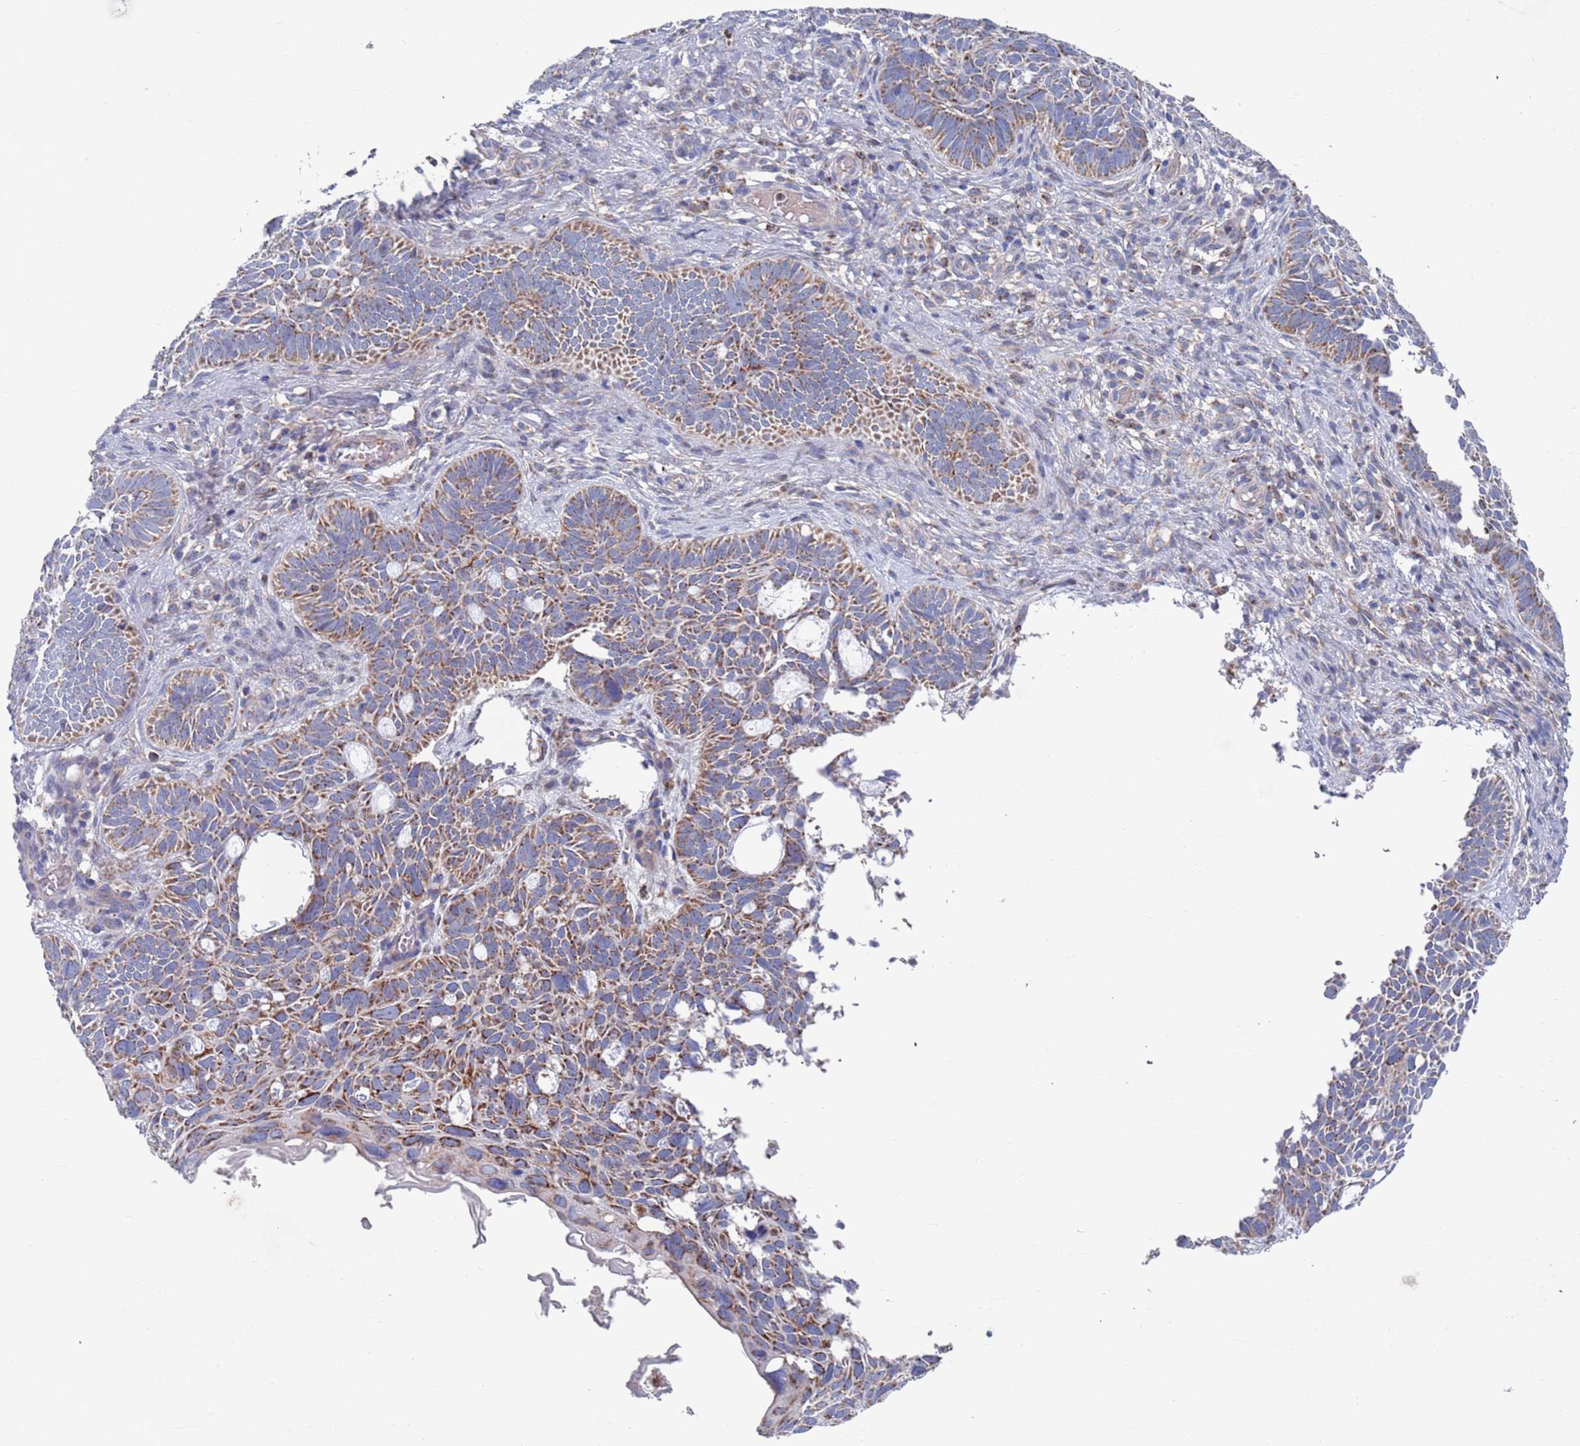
{"staining": {"intensity": "moderate", "quantity": ">75%", "location": "cytoplasmic/membranous"}, "tissue": "skin cancer", "cell_type": "Tumor cells", "image_type": "cancer", "snomed": [{"axis": "morphology", "description": "Basal cell carcinoma"}, {"axis": "topography", "description": "Skin"}], "caption": "The histopathology image exhibits staining of skin cancer, revealing moderate cytoplasmic/membranous protein positivity (brown color) within tumor cells.", "gene": "CHCHD6", "patient": {"sex": "male", "age": 69}}